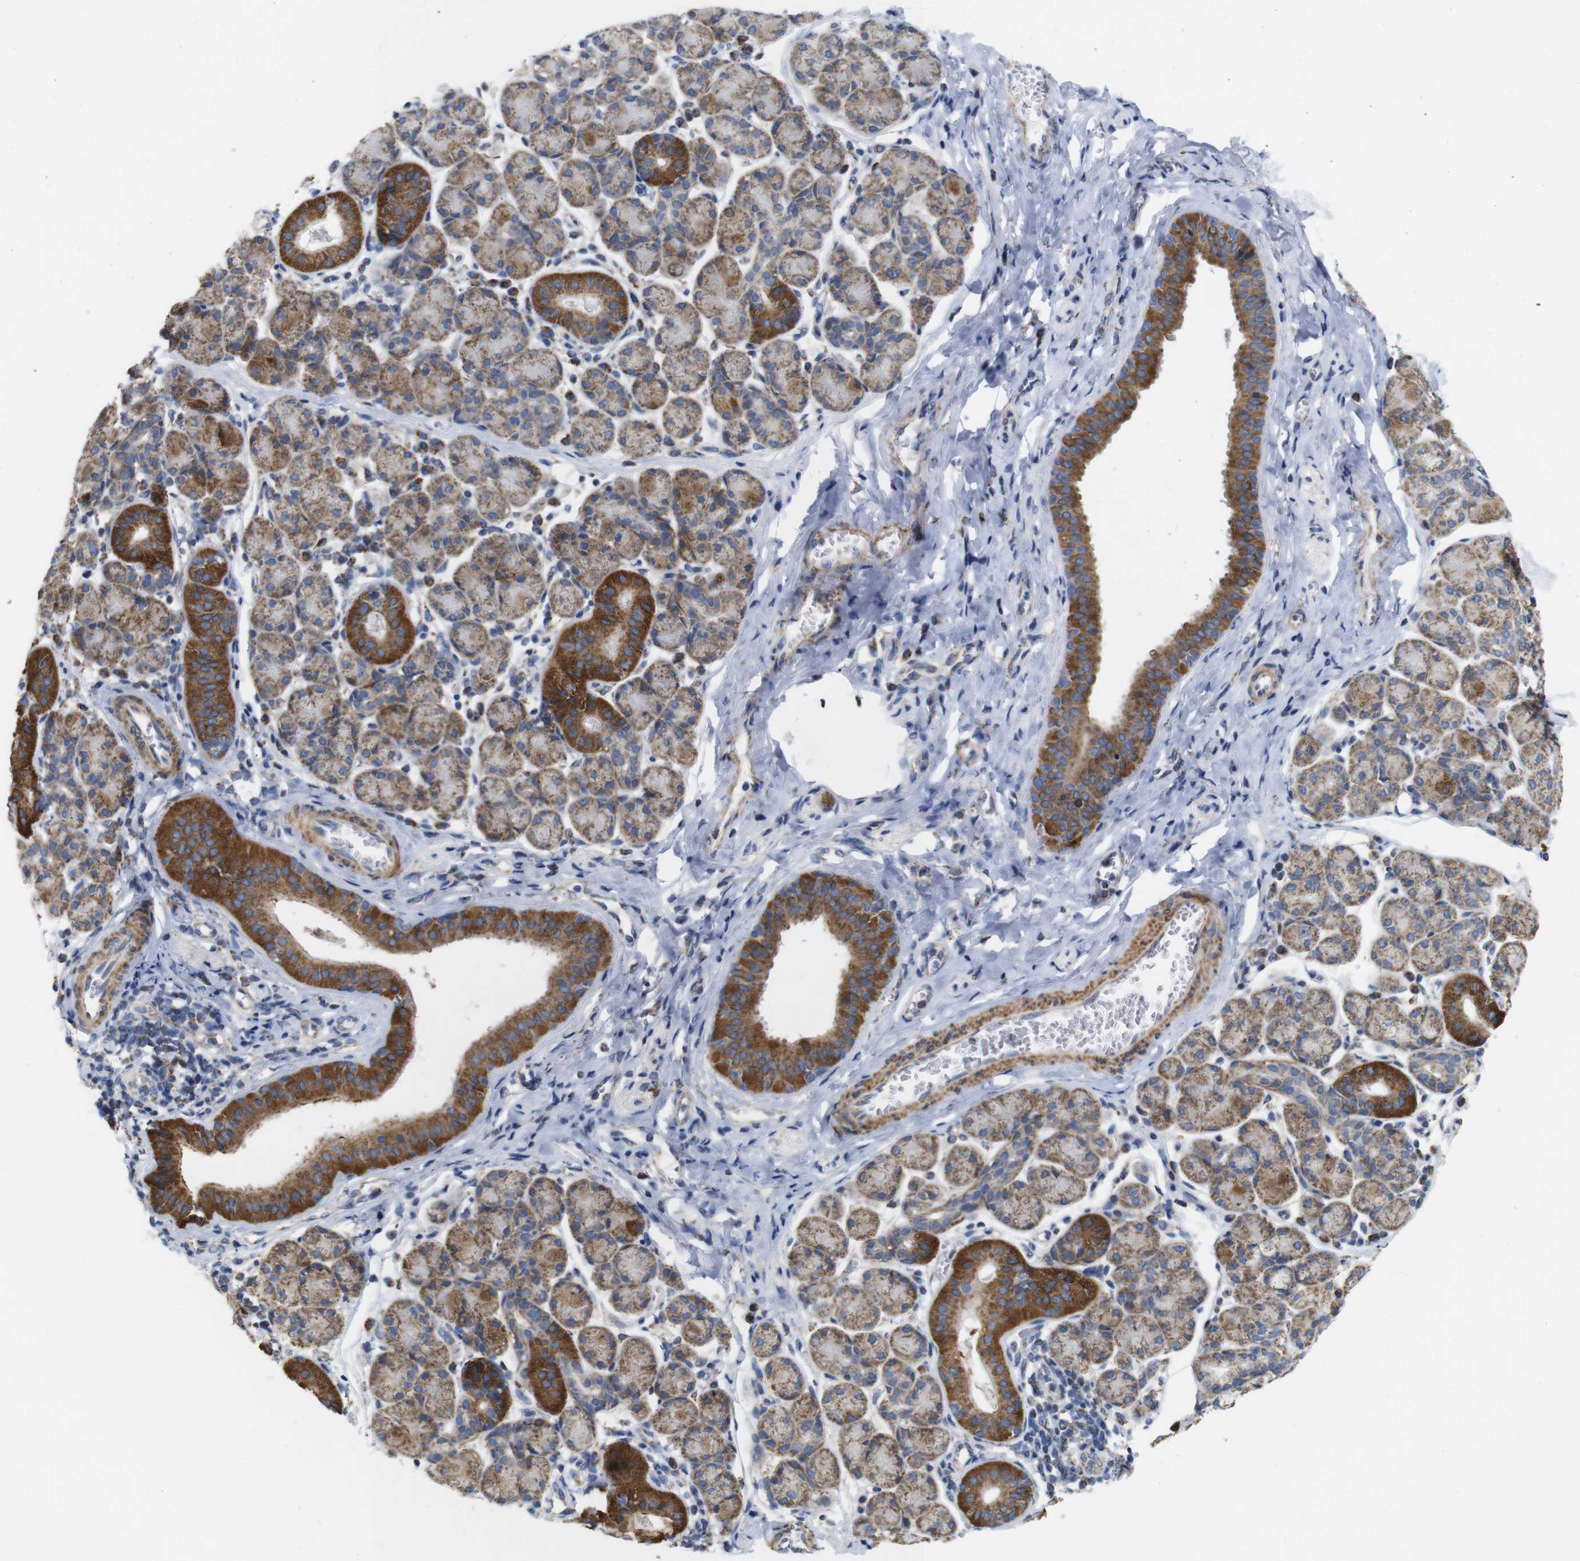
{"staining": {"intensity": "strong", "quantity": "25%-75%", "location": "cytoplasmic/membranous"}, "tissue": "salivary gland", "cell_type": "Glandular cells", "image_type": "normal", "snomed": [{"axis": "morphology", "description": "Normal tissue, NOS"}, {"axis": "morphology", "description": "Inflammation, NOS"}, {"axis": "topography", "description": "Lymph node"}, {"axis": "topography", "description": "Salivary gland"}], "caption": "Immunohistochemical staining of normal human salivary gland demonstrates 25%-75% levels of strong cytoplasmic/membranous protein staining in about 25%-75% of glandular cells. Using DAB (3,3'-diaminobenzidine) (brown) and hematoxylin (blue) stains, captured at high magnification using brightfield microscopy.", "gene": "FAM171B", "patient": {"sex": "male", "age": 3}}